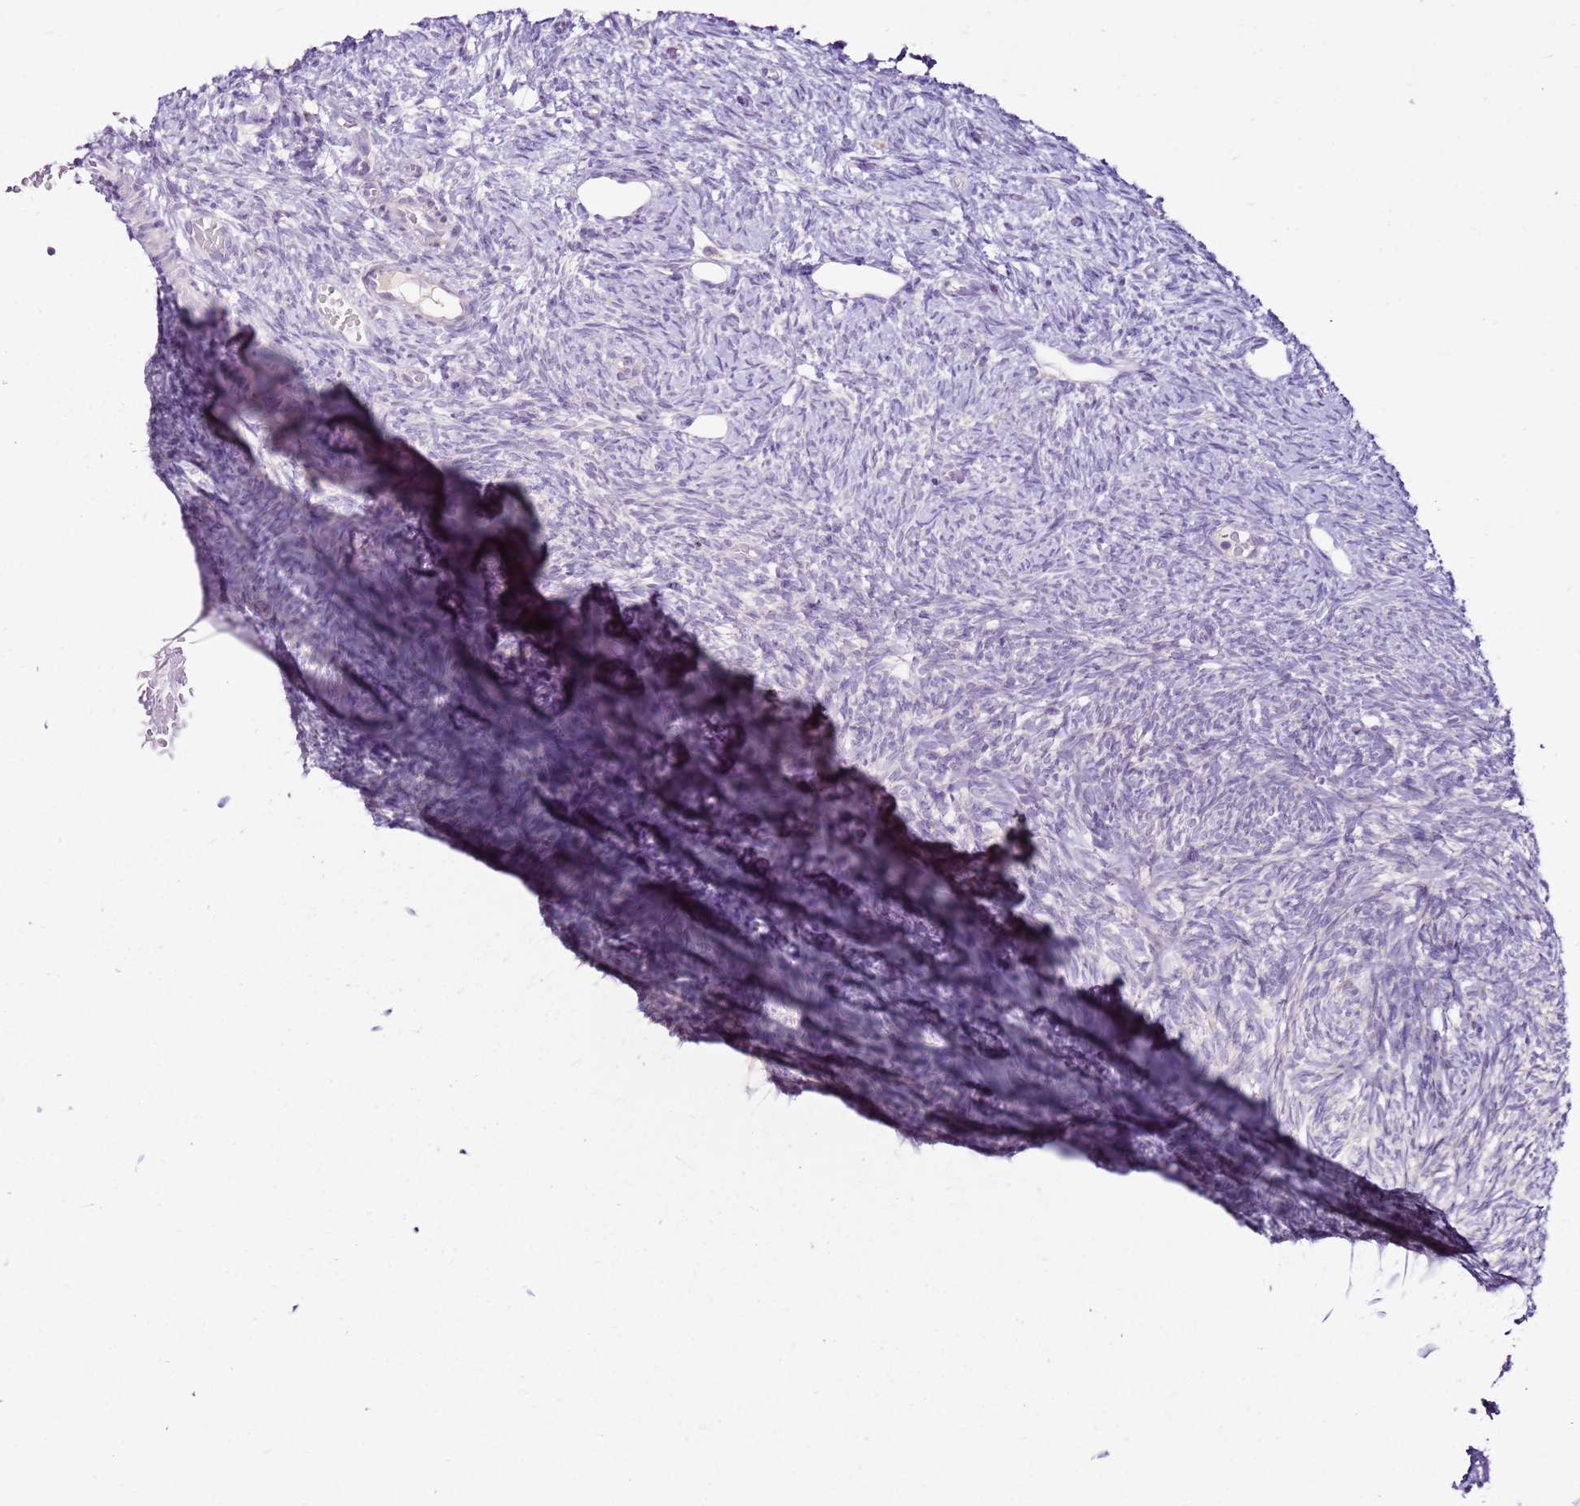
{"staining": {"intensity": "negative", "quantity": "none", "location": "none"}, "tissue": "ovary", "cell_type": "Ovarian stroma cells", "image_type": "normal", "snomed": [{"axis": "morphology", "description": "Normal tissue, NOS"}, {"axis": "topography", "description": "Ovary"}], "caption": "The micrograph demonstrates no significant expression in ovarian stroma cells of ovary.", "gene": "MRPL36", "patient": {"sex": "female", "age": 39}}